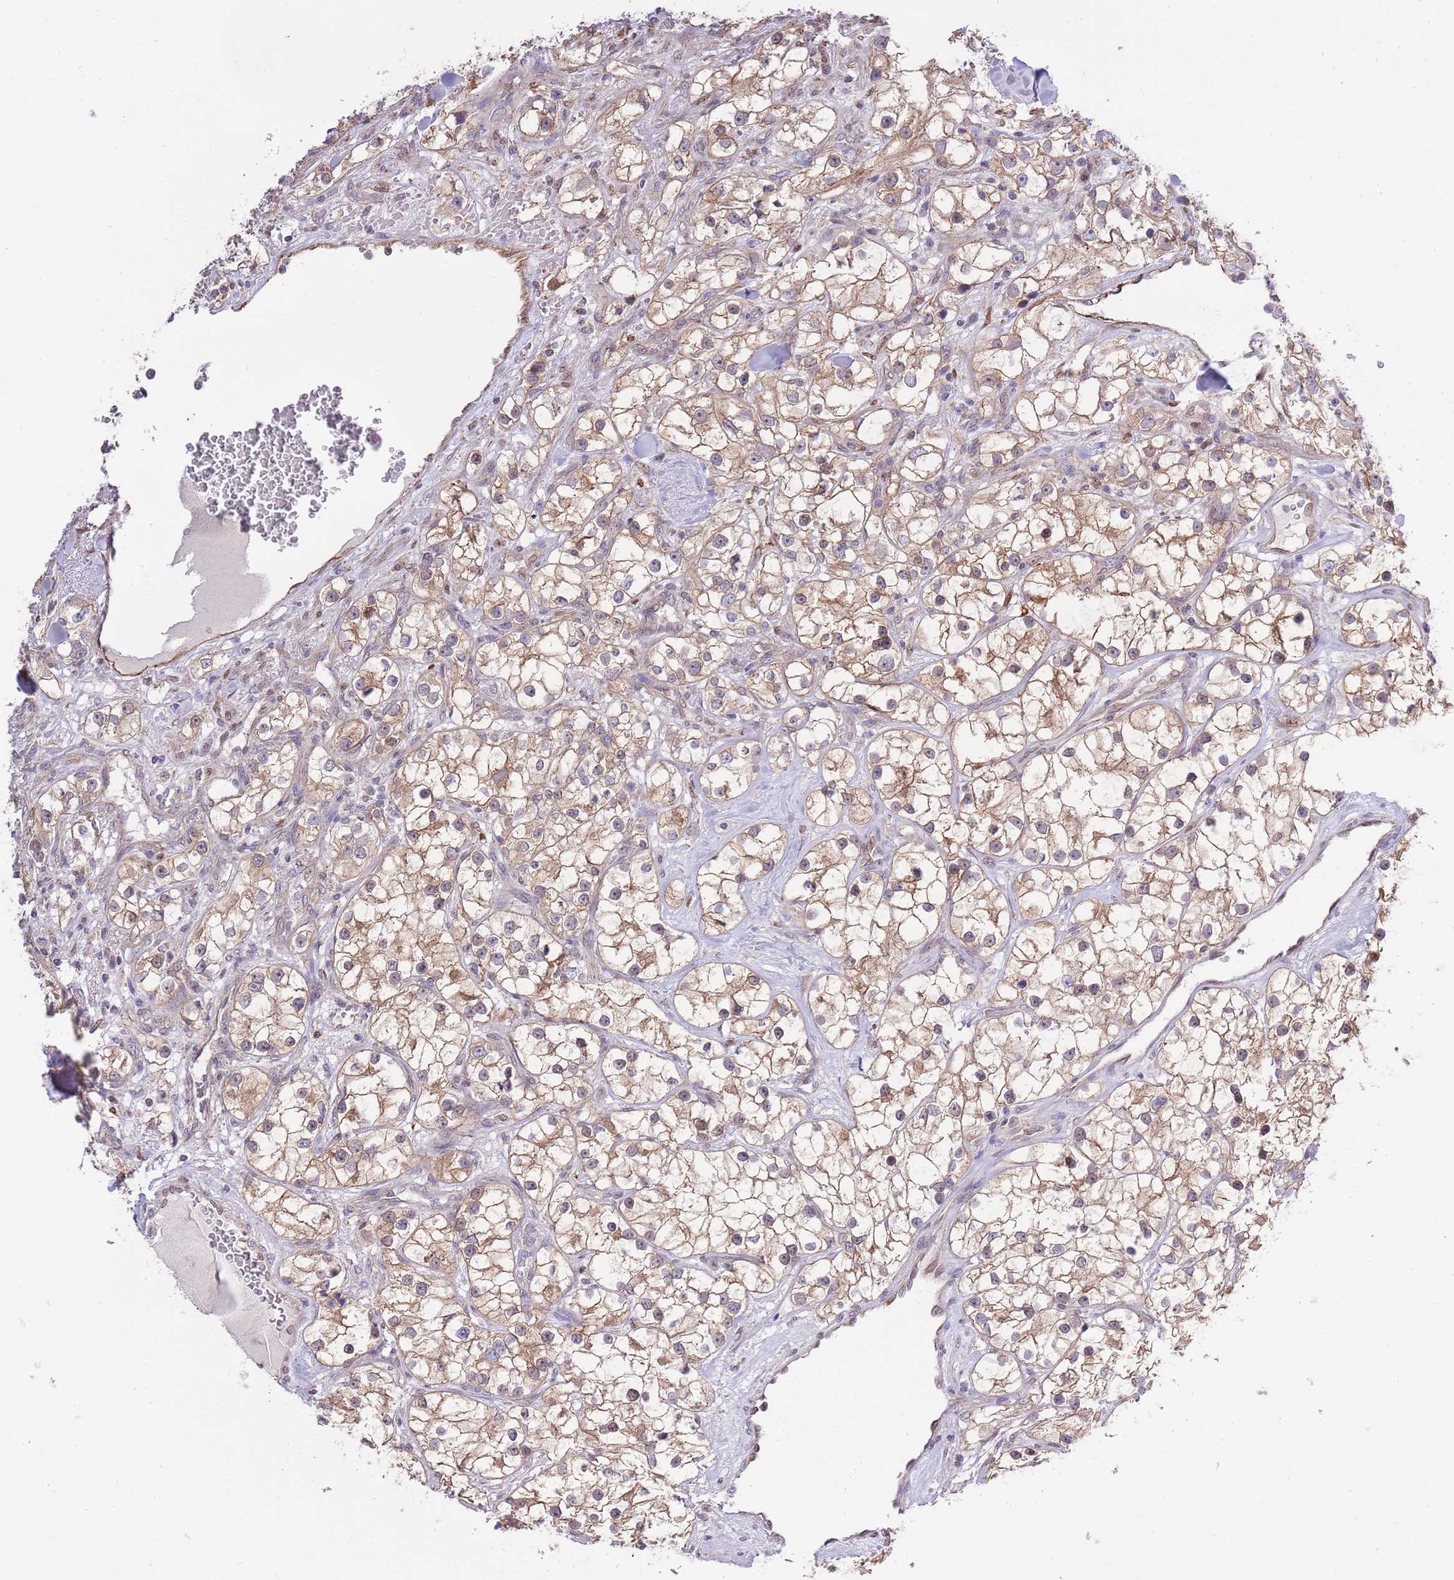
{"staining": {"intensity": "moderate", "quantity": ">75%", "location": "cytoplasmic/membranous"}, "tissue": "renal cancer", "cell_type": "Tumor cells", "image_type": "cancer", "snomed": [{"axis": "morphology", "description": "Adenocarcinoma, NOS"}, {"axis": "topography", "description": "Kidney"}], "caption": "Human renal cancer (adenocarcinoma) stained for a protein (brown) exhibits moderate cytoplasmic/membranous positive positivity in about >75% of tumor cells.", "gene": "ARL2BP", "patient": {"sex": "male", "age": 77}}